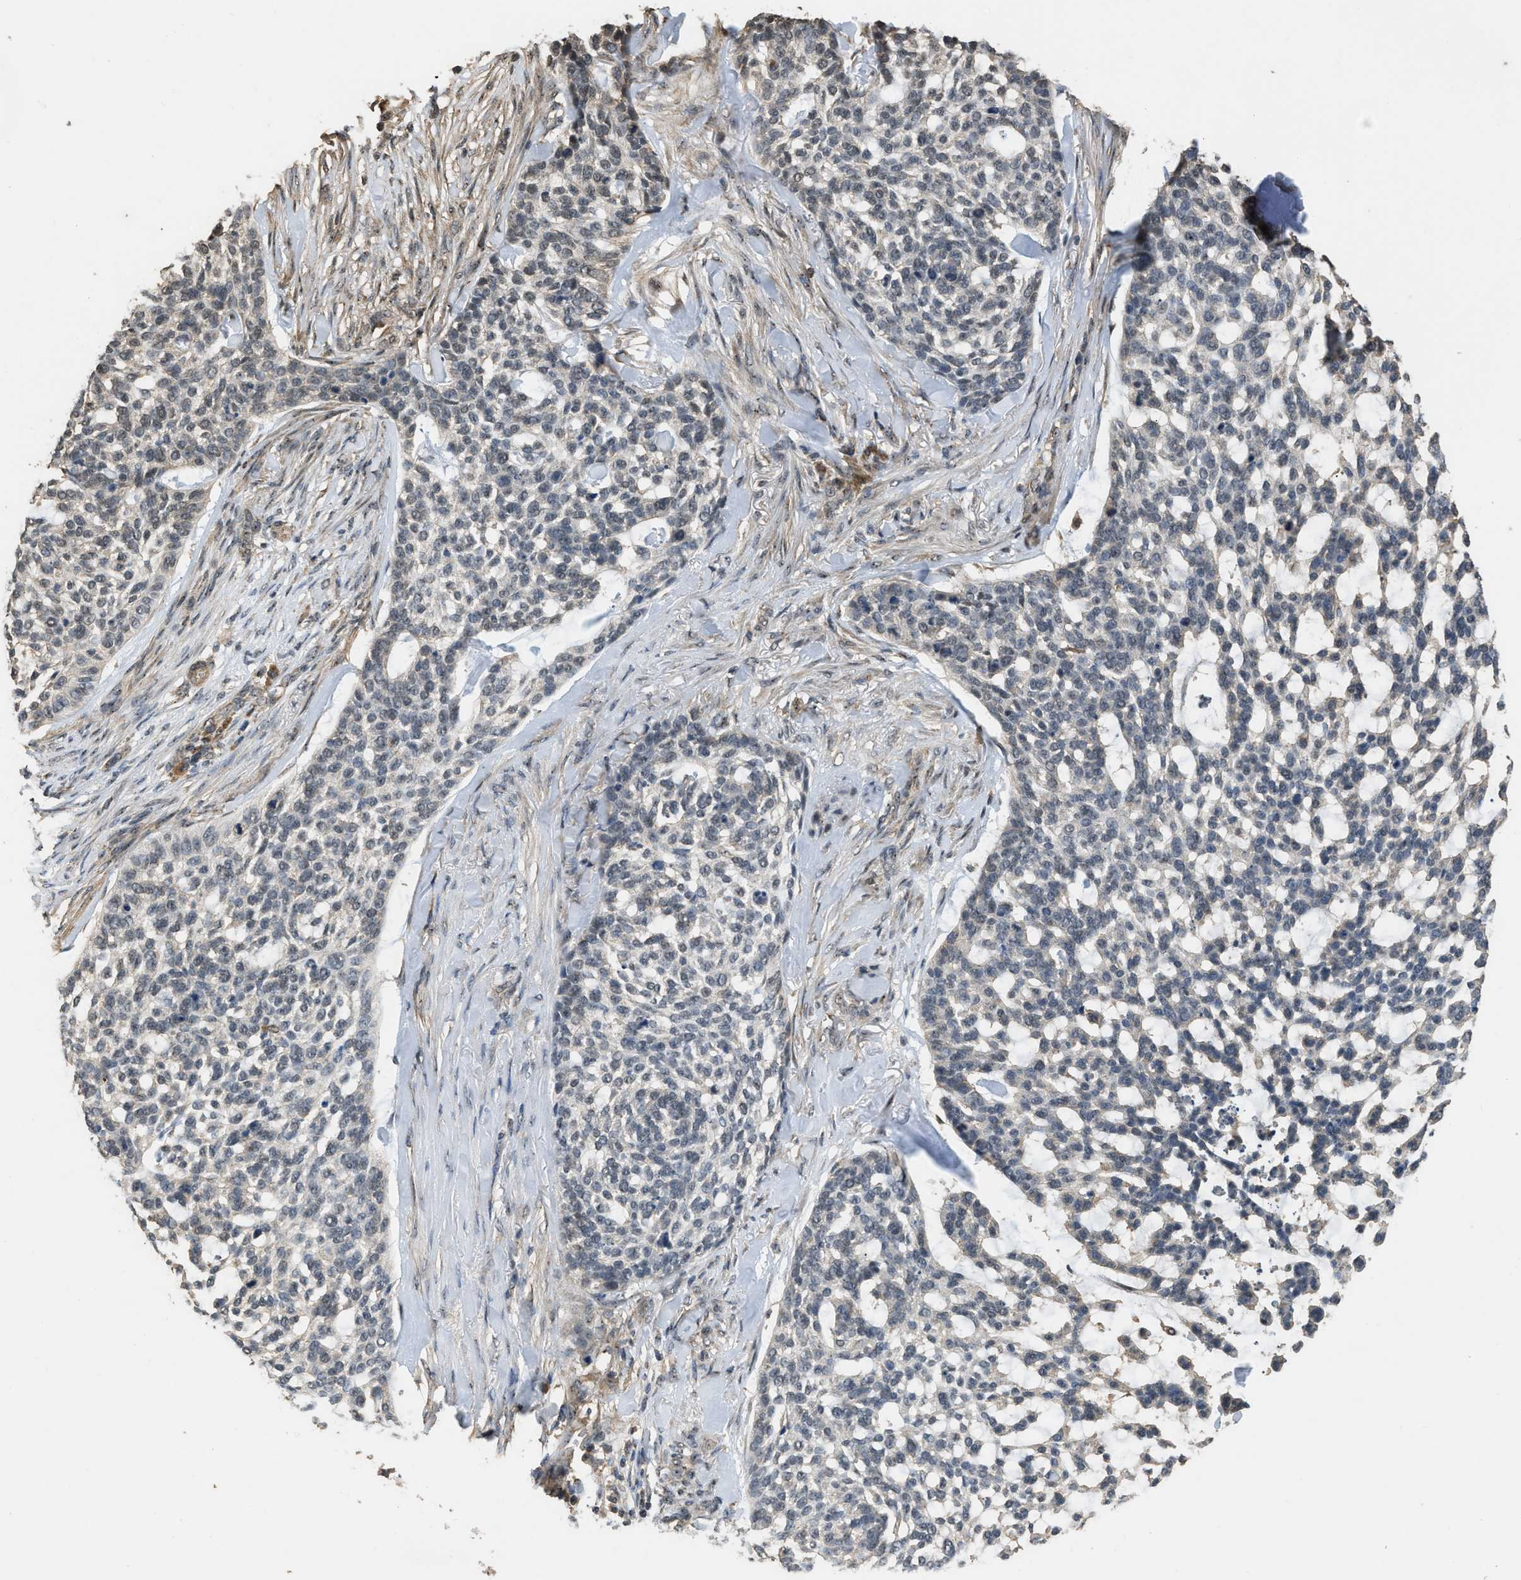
{"staining": {"intensity": "negative", "quantity": "none", "location": "none"}, "tissue": "skin cancer", "cell_type": "Tumor cells", "image_type": "cancer", "snomed": [{"axis": "morphology", "description": "Basal cell carcinoma"}, {"axis": "topography", "description": "Skin"}], "caption": "The micrograph exhibits no staining of tumor cells in skin basal cell carcinoma.", "gene": "DENND6B", "patient": {"sex": "female", "age": 64}}